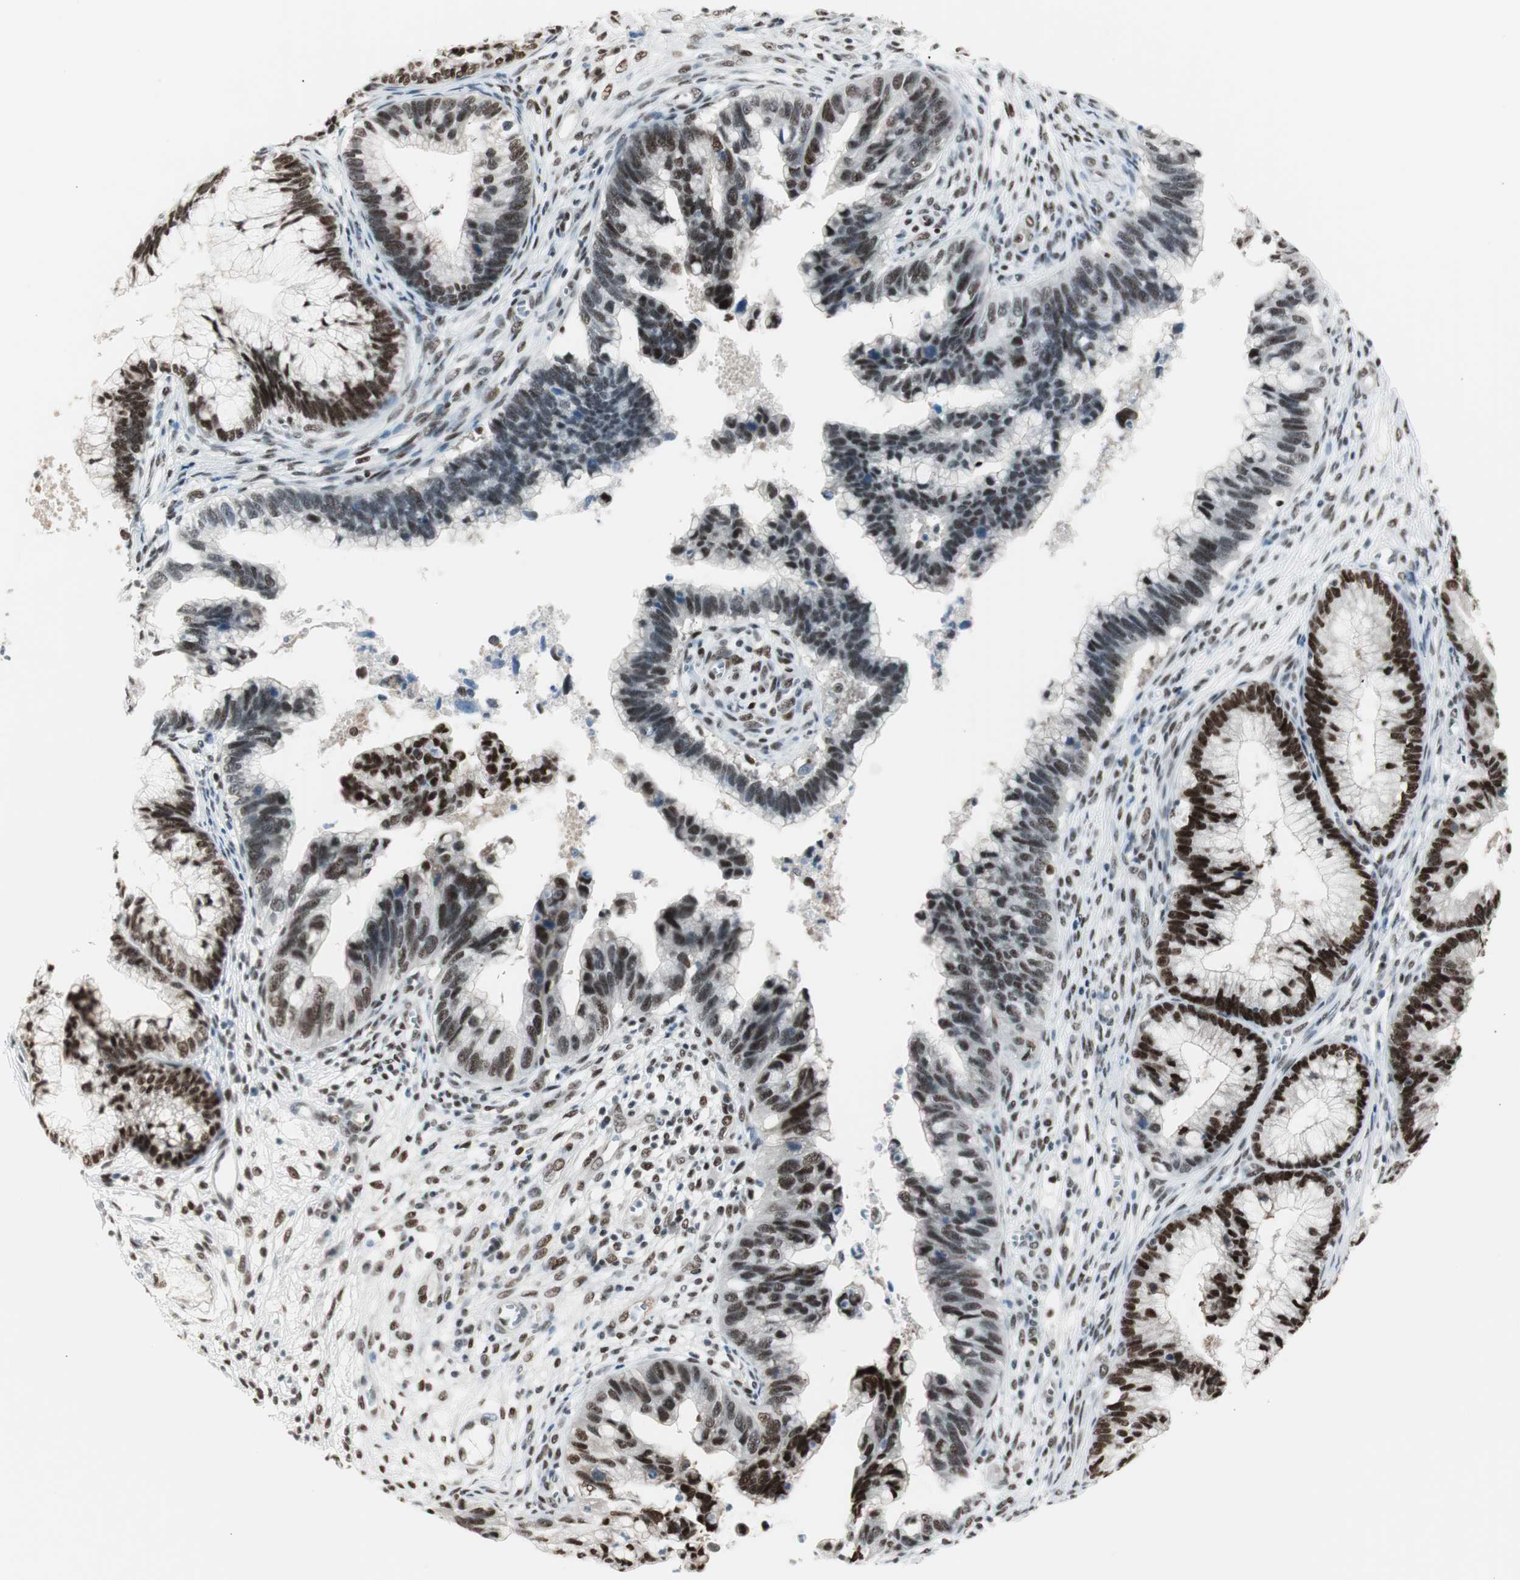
{"staining": {"intensity": "moderate", "quantity": ">75%", "location": "nuclear"}, "tissue": "cervical cancer", "cell_type": "Tumor cells", "image_type": "cancer", "snomed": [{"axis": "morphology", "description": "Adenocarcinoma, NOS"}, {"axis": "topography", "description": "Cervix"}], "caption": "Adenocarcinoma (cervical) stained for a protein (brown) displays moderate nuclear positive positivity in approximately >75% of tumor cells.", "gene": "HEXIM1", "patient": {"sex": "female", "age": 44}}